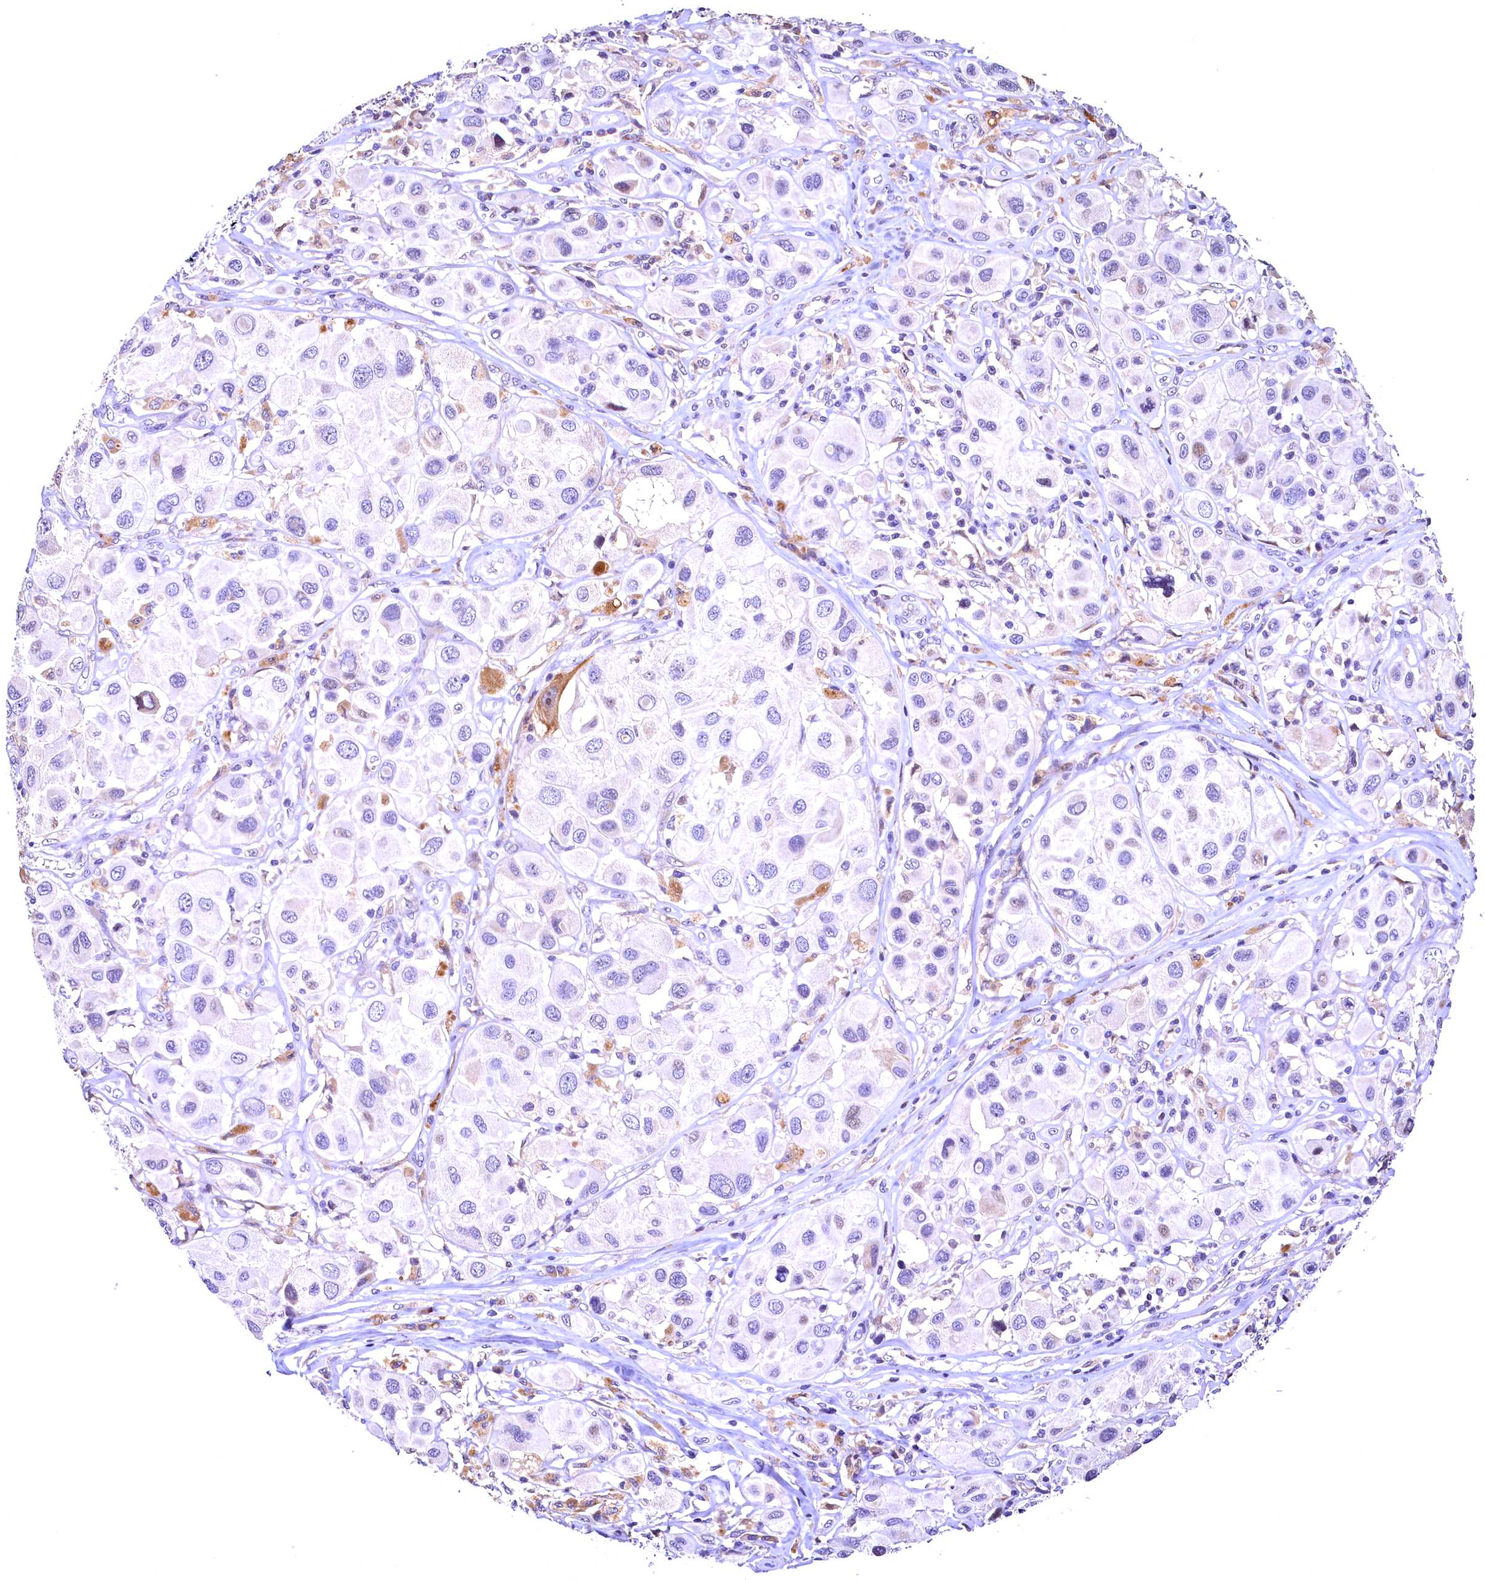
{"staining": {"intensity": "negative", "quantity": "none", "location": "none"}, "tissue": "melanoma", "cell_type": "Tumor cells", "image_type": "cancer", "snomed": [{"axis": "morphology", "description": "Malignant melanoma, Metastatic site"}, {"axis": "topography", "description": "Skin"}], "caption": "This is a micrograph of immunohistochemistry staining of malignant melanoma (metastatic site), which shows no staining in tumor cells.", "gene": "LATS2", "patient": {"sex": "male", "age": 41}}